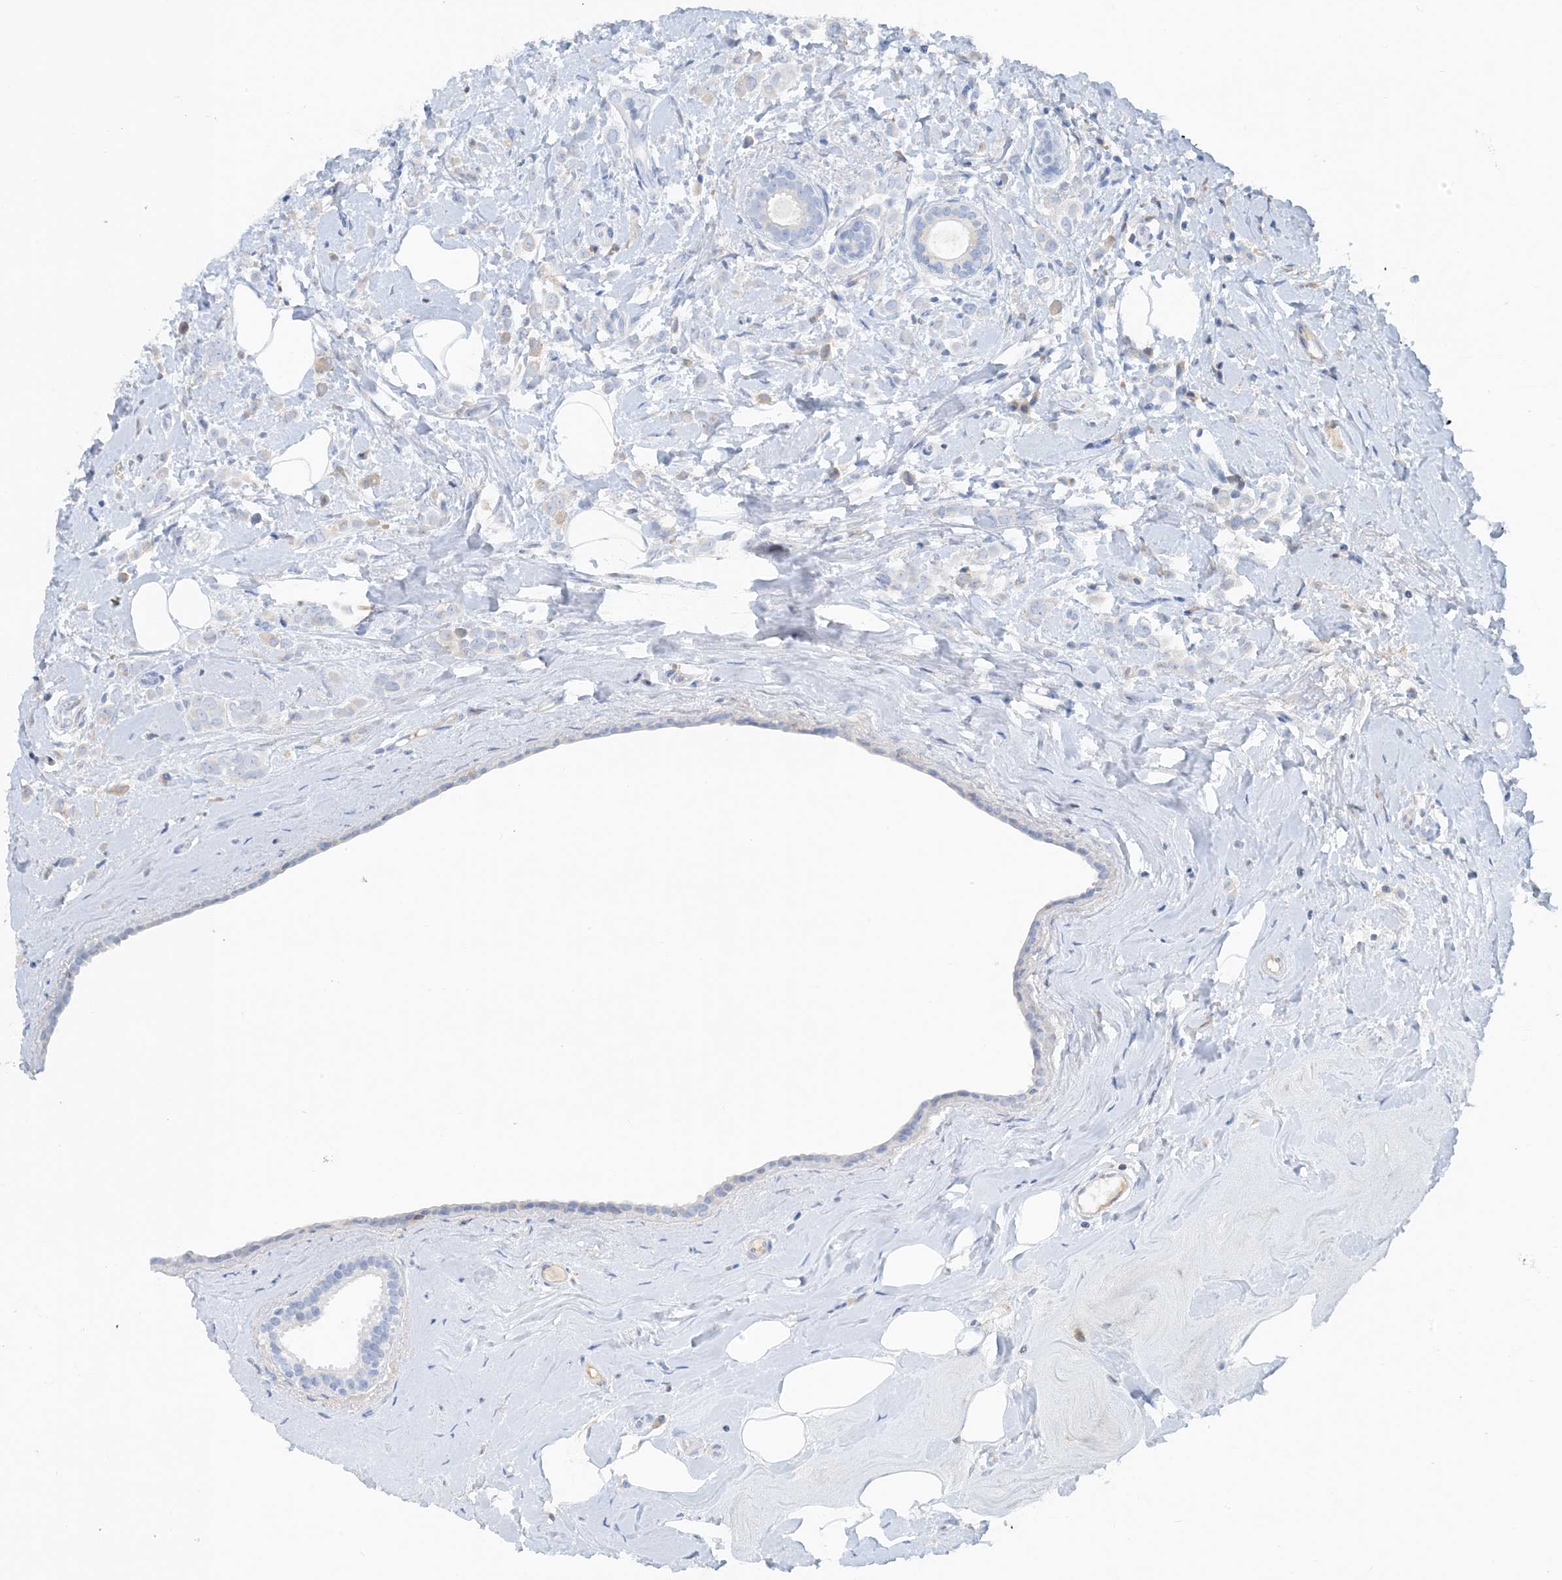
{"staining": {"intensity": "negative", "quantity": "none", "location": "none"}, "tissue": "breast cancer", "cell_type": "Tumor cells", "image_type": "cancer", "snomed": [{"axis": "morphology", "description": "Lobular carcinoma"}, {"axis": "topography", "description": "Breast"}], "caption": "DAB (3,3'-diaminobenzidine) immunohistochemical staining of human lobular carcinoma (breast) displays no significant positivity in tumor cells.", "gene": "CTRL", "patient": {"sex": "female", "age": 47}}